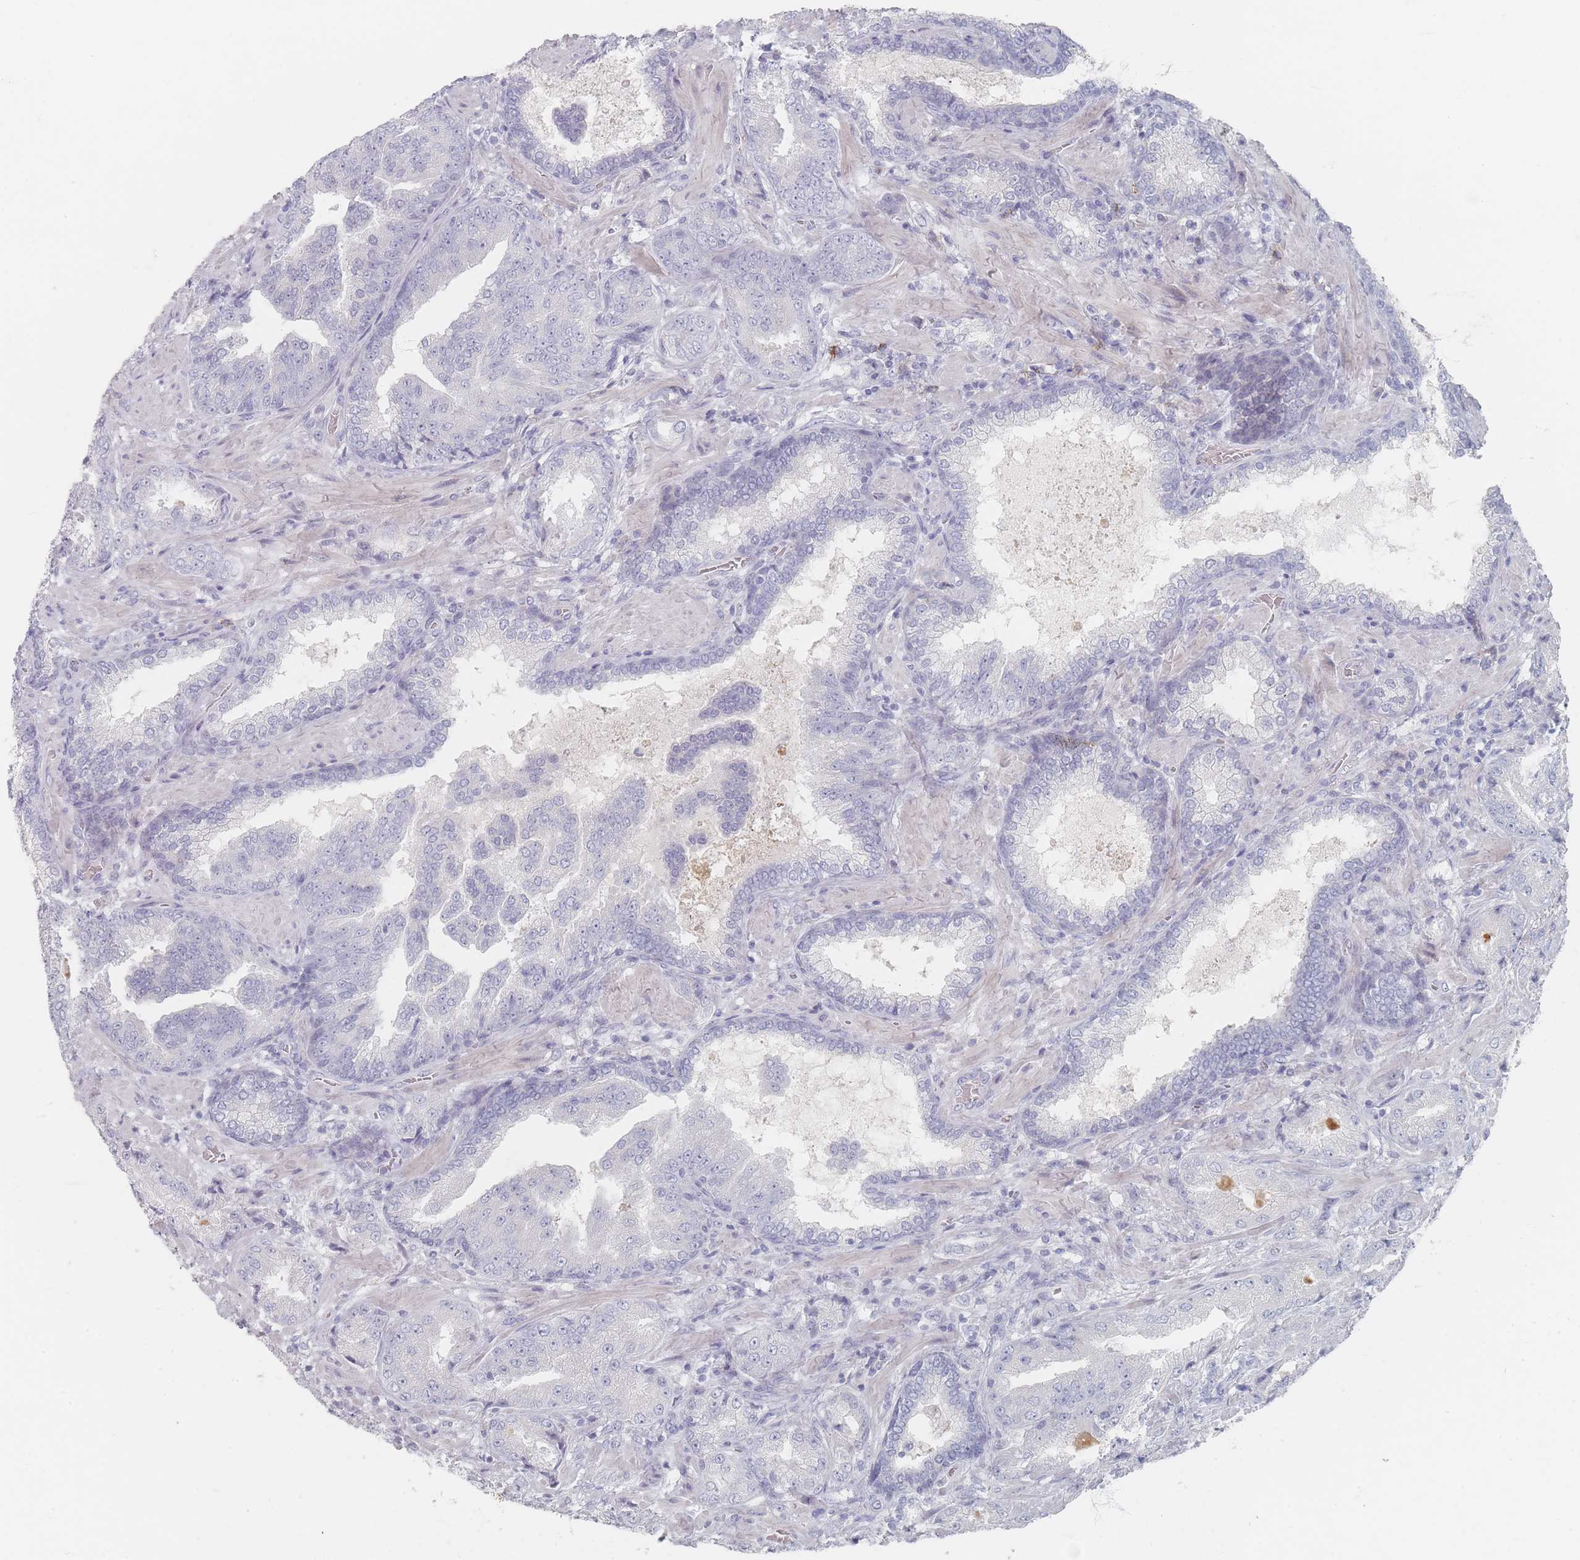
{"staining": {"intensity": "negative", "quantity": "none", "location": "none"}, "tissue": "prostate cancer", "cell_type": "Tumor cells", "image_type": "cancer", "snomed": [{"axis": "morphology", "description": "Adenocarcinoma, High grade"}, {"axis": "topography", "description": "Prostate"}], "caption": "Immunohistochemical staining of prostate cancer (adenocarcinoma (high-grade)) demonstrates no significant positivity in tumor cells.", "gene": "CD37", "patient": {"sex": "male", "age": 68}}